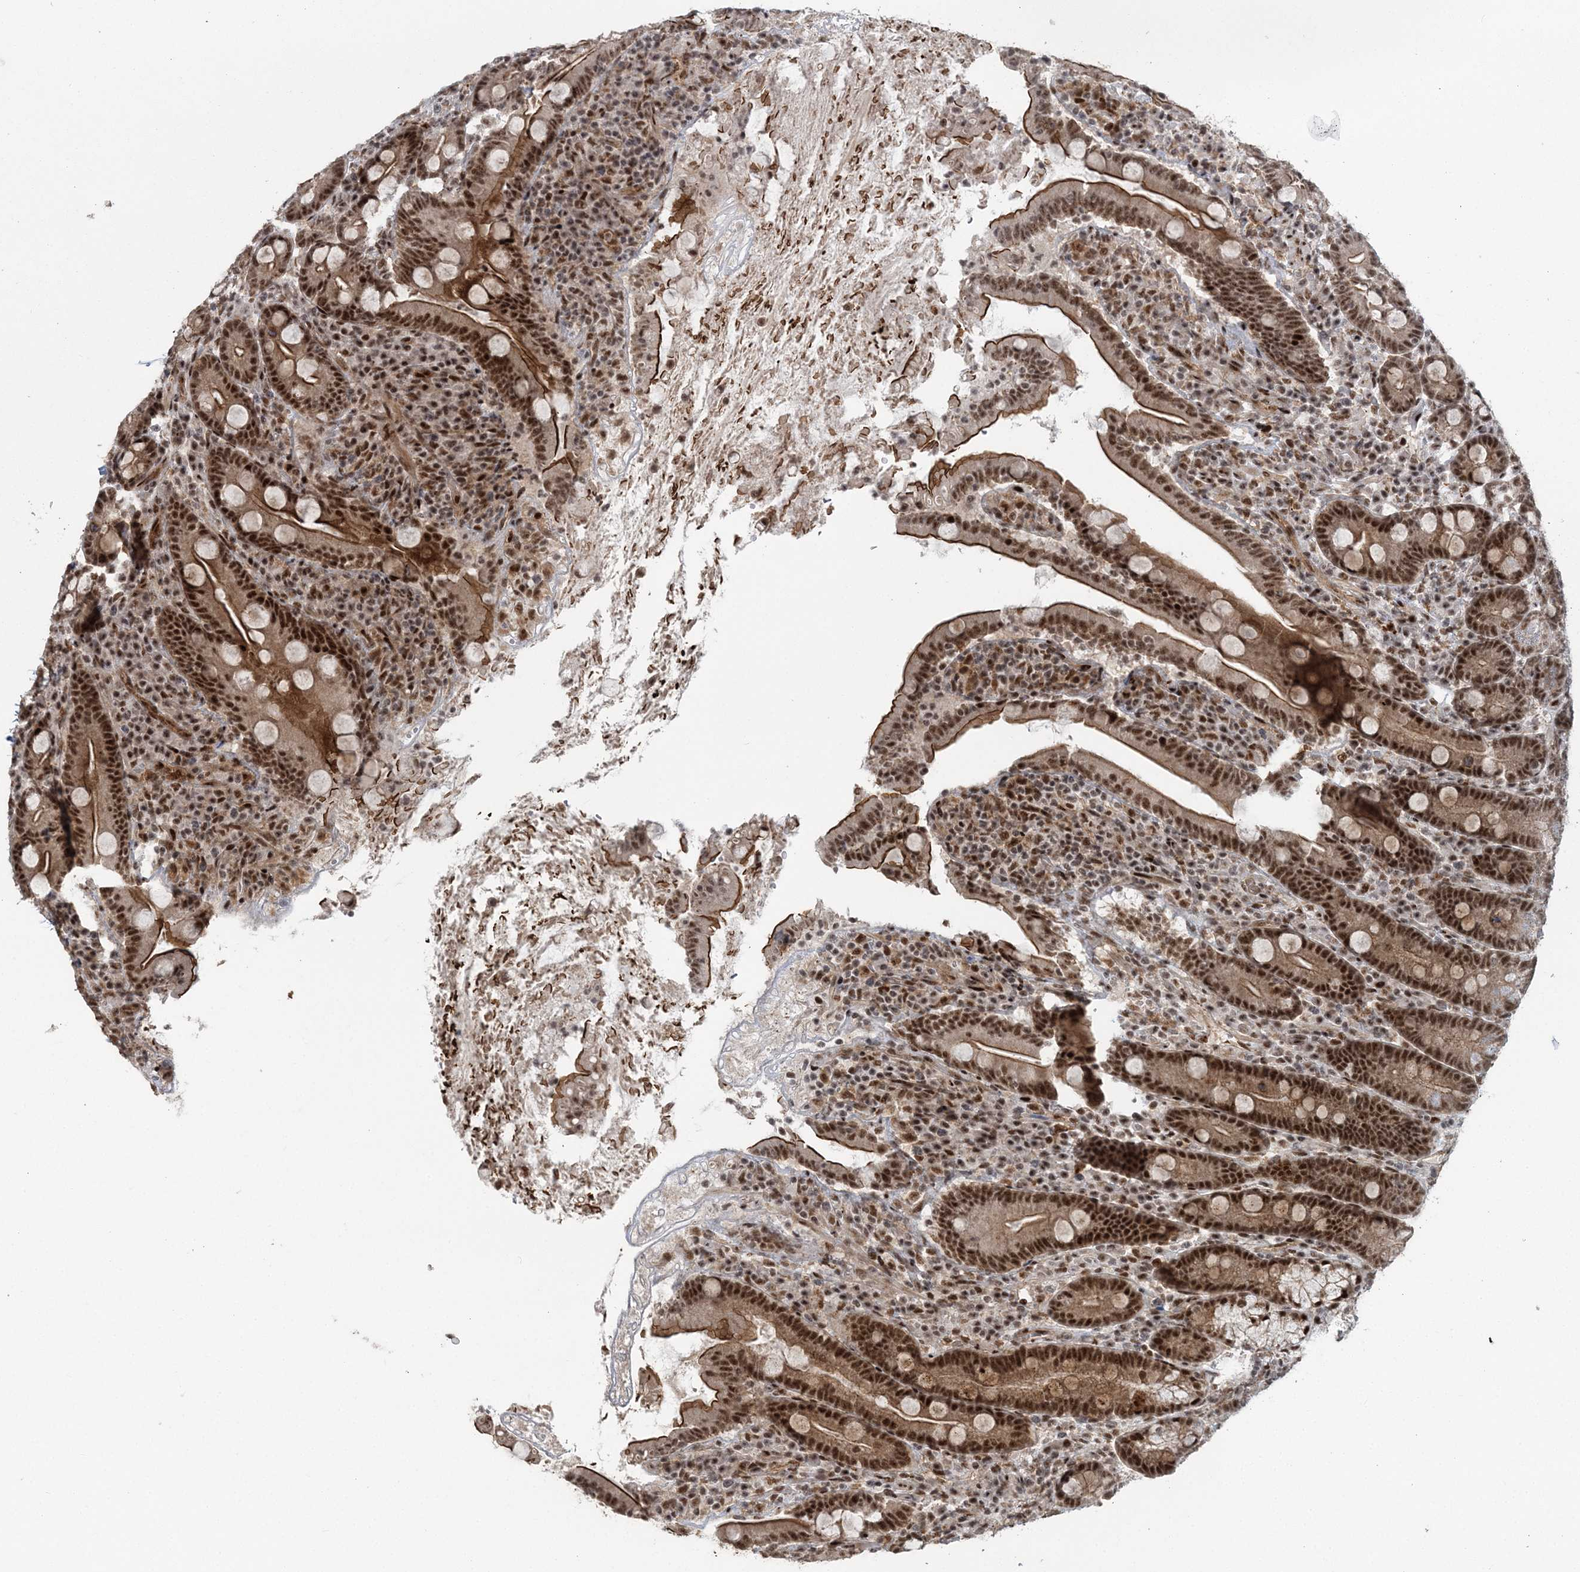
{"staining": {"intensity": "strong", "quantity": ">75%", "location": "cytoplasmic/membranous,nuclear"}, "tissue": "duodenum", "cell_type": "Glandular cells", "image_type": "normal", "snomed": [{"axis": "morphology", "description": "Normal tissue, NOS"}, {"axis": "topography", "description": "Duodenum"}], "caption": "Immunohistochemical staining of unremarkable duodenum displays strong cytoplasmic/membranous,nuclear protein positivity in about >75% of glandular cells.", "gene": "CWC22", "patient": {"sex": "male", "age": 35}}